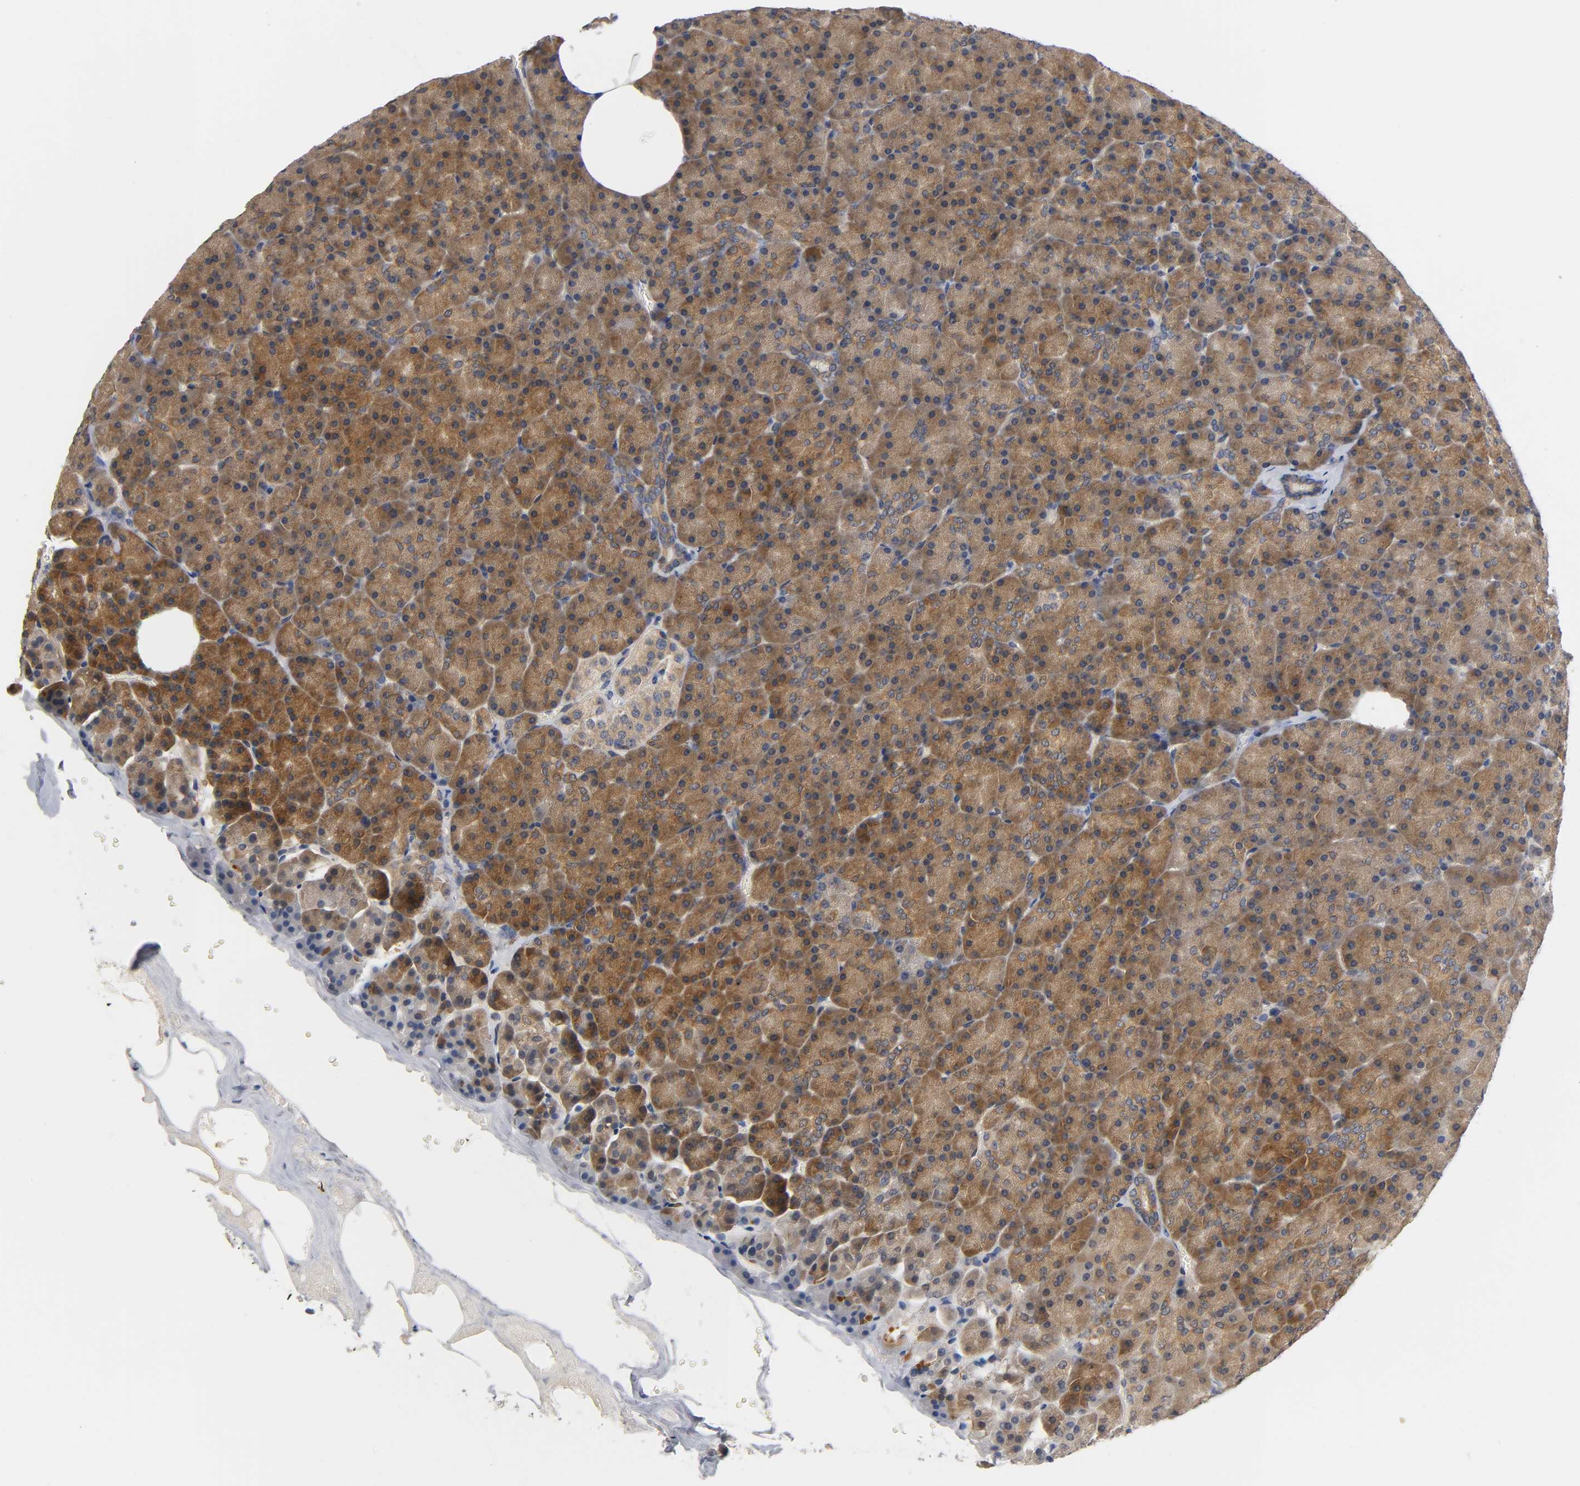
{"staining": {"intensity": "moderate", "quantity": ">75%", "location": "cytoplasmic/membranous"}, "tissue": "pancreas", "cell_type": "Exocrine glandular cells", "image_type": "normal", "snomed": [{"axis": "morphology", "description": "Normal tissue, NOS"}, {"axis": "topography", "description": "Pancreas"}], "caption": "Protein staining displays moderate cytoplasmic/membranous expression in approximately >75% of exocrine glandular cells in normal pancreas.", "gene": "FYN", "patient": {"sex": "female", "age": 35}}